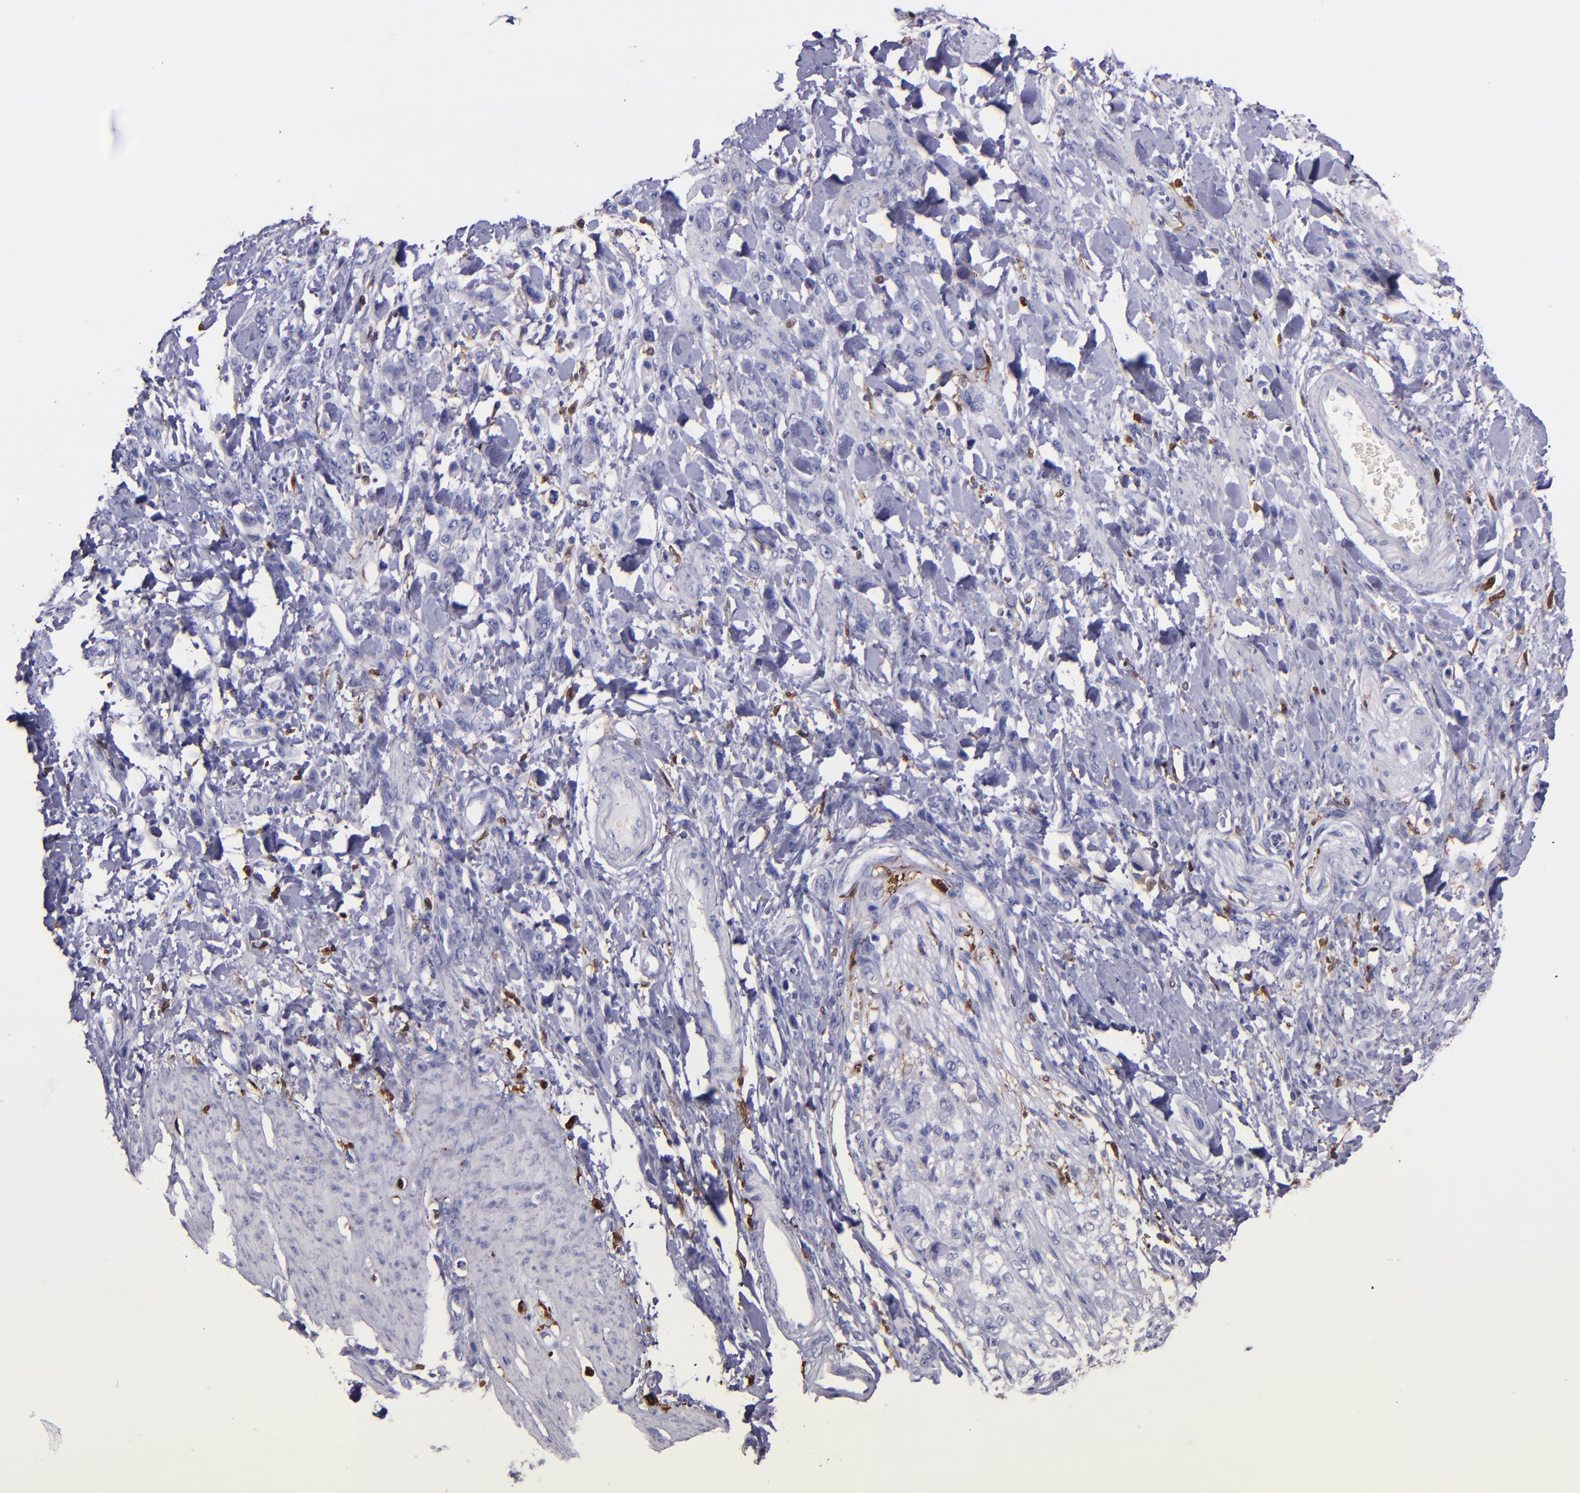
{"staining": {"intensity": "negative", "quantity": "none", "location": "none"}, "tissue": "stomach cancer", "cell_type": "Tumor cells", "image_type": "cancer", "snomed": [{"axis": "morphology", "description": "Normal tissue, NOS"}, {"axis": "morphology", "description": "Adenocarcinoma, NOS"}, {"axis": "topography", "description": "Stomach"}], "caption": "Tumor cells show no significant positivity in stomach cancer (adenocarcinoma). (Immunohistochemistry, brightfield microscopy, high magnification).", "gene": "F13A1", "patient": {"sex": "male", "age": 82}}